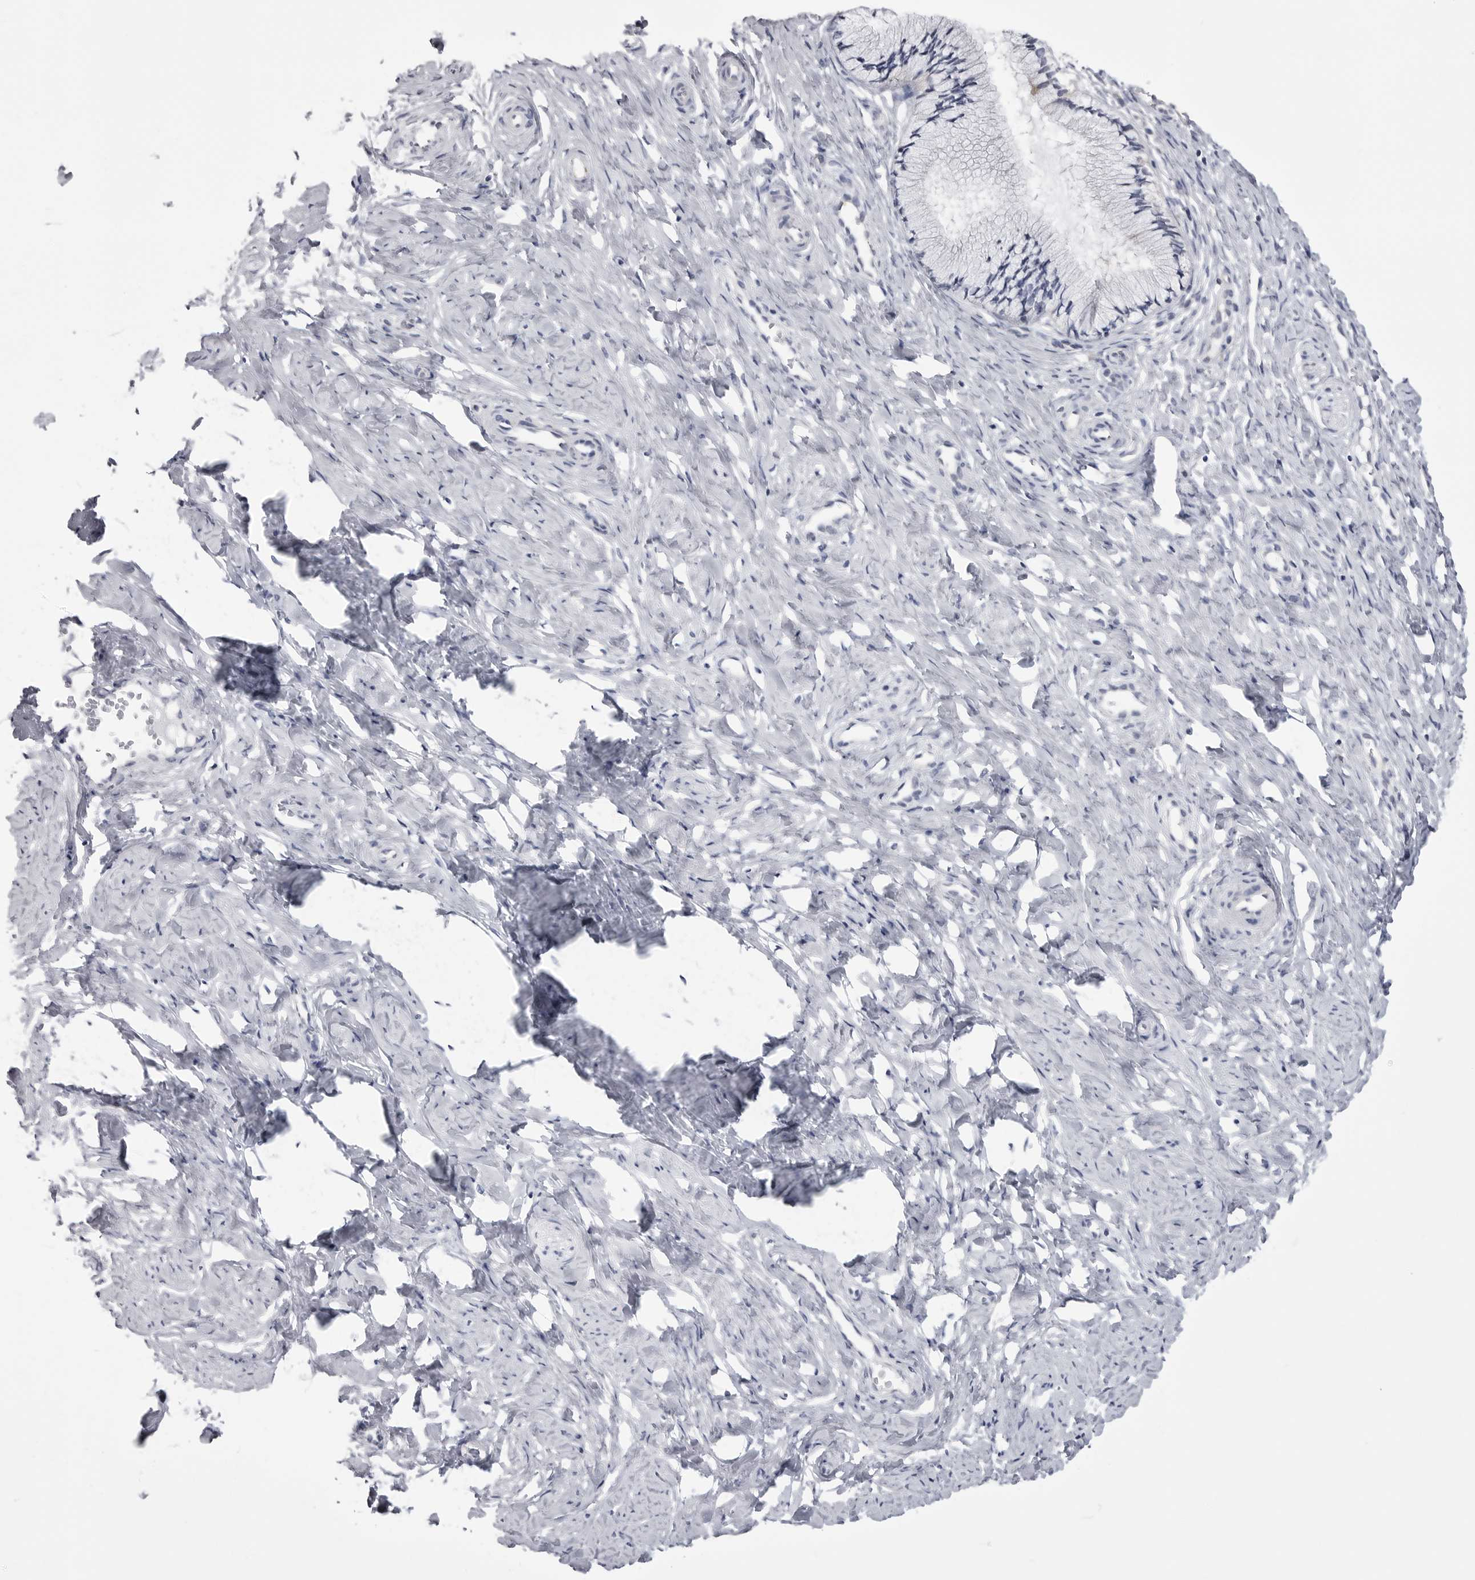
{"staining": {"intensity": "negative", "quantity": "none", "location": "none"}, "tissue": "cervix", "cell_type": "Glandular cells", "image_type": "normal", "snomed": [{"axis": "morphology", "description": "Normal tissue, NOS"}, {"axis": "topography", "description": "Cervix"}], "caption": "DAB immunohistochemical staining of benign cervix exhibits no significant staining in glandular cells.", "gene": "FH", "patient": {"sex": "female", "age": 27}}